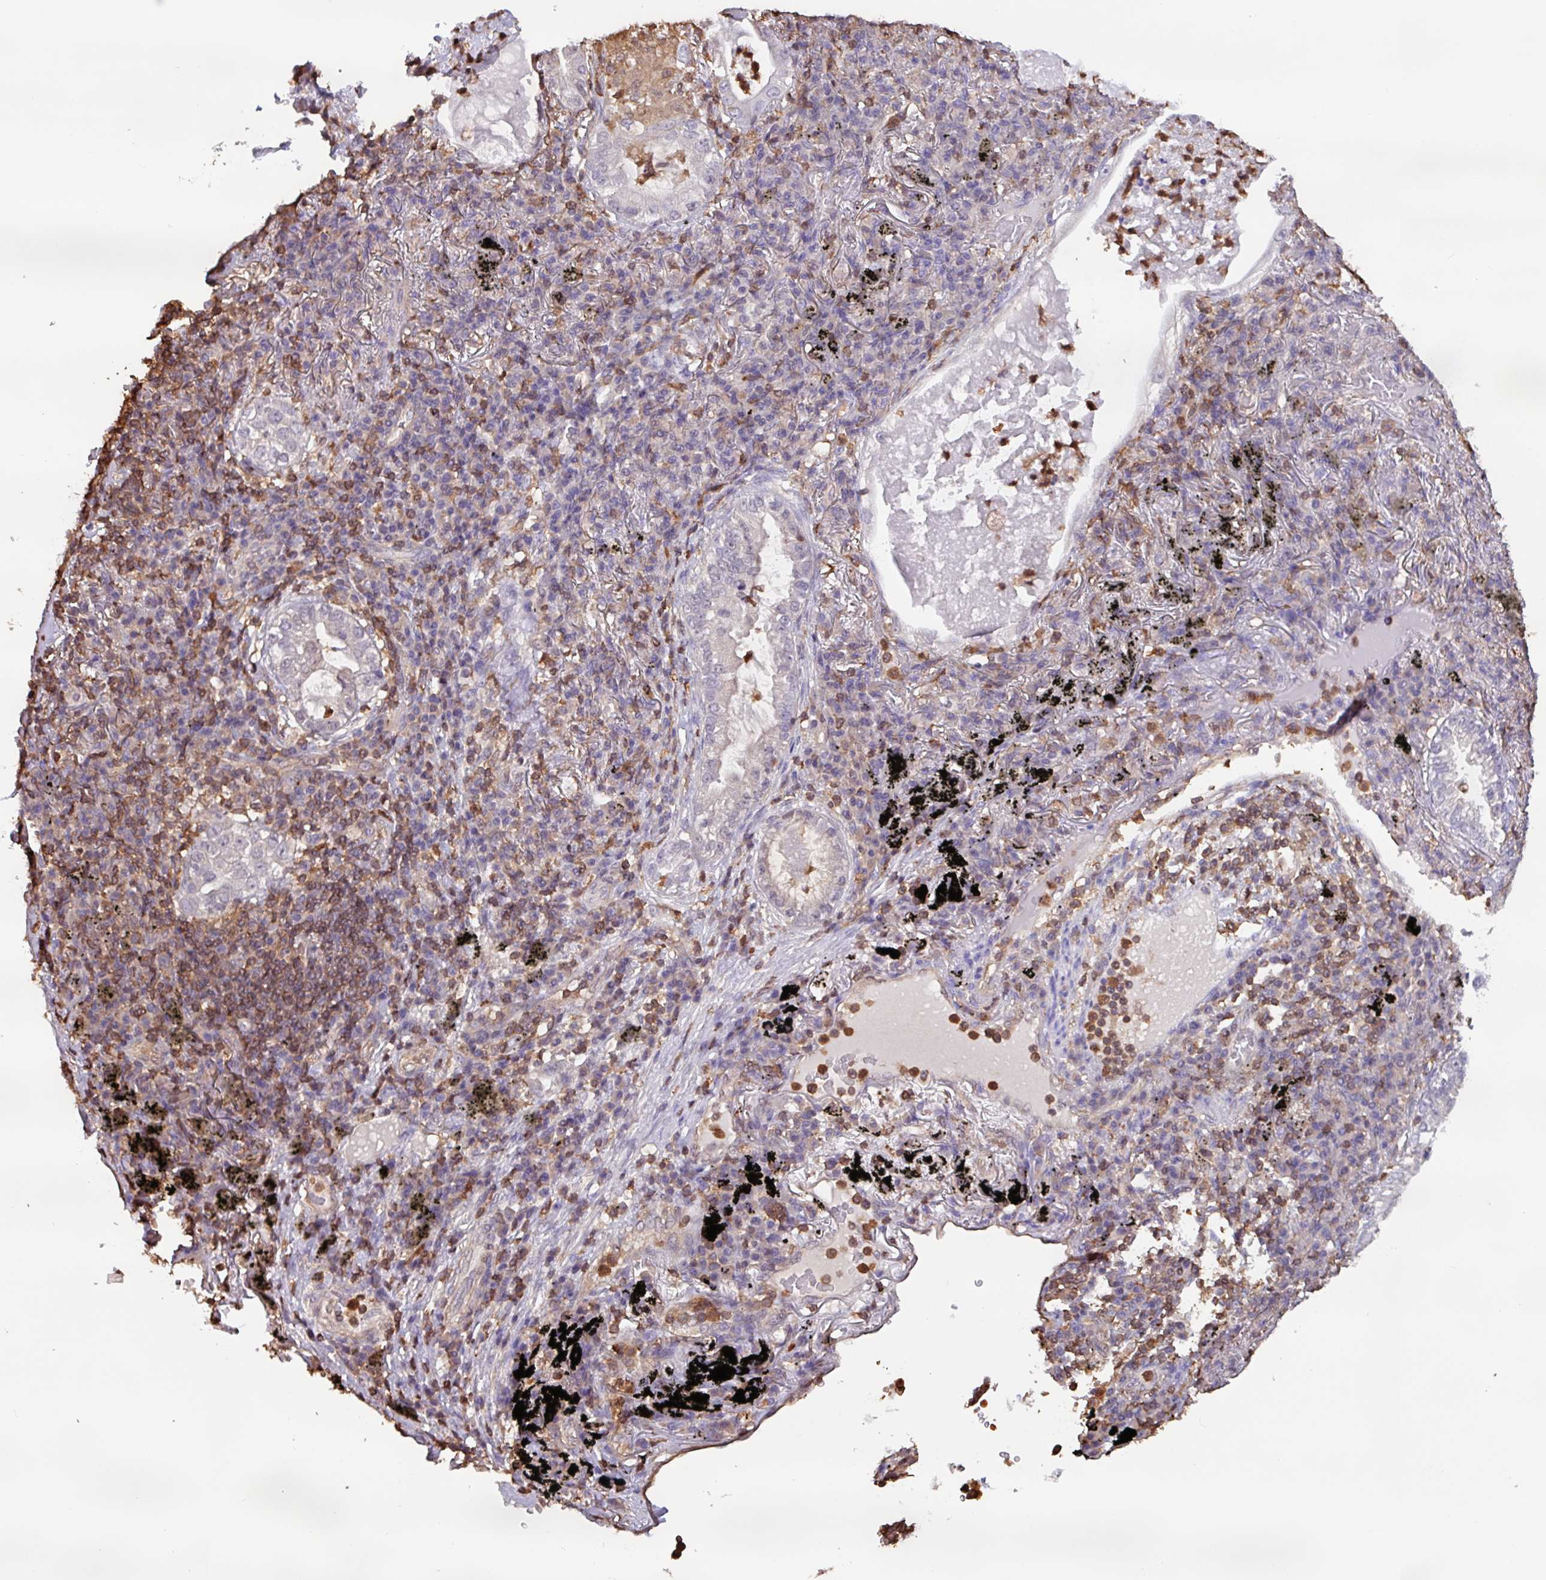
{"staining": {"intensity": "negative", "quantity": "none", "location": "none"}, "tissue": "lung cancer", "cell_type": "Tumor cells", "image_type": "cancer", "snomed": [{"axis": "morphology", "description": "Adenocarcinoma, NOS"}, {"axis": "topography", "description": "Lung"}], "caption": "Immunohistochemistry (IHC) photomicrograph of lung cancer stained for a protein (brown), which demonstrates no expression in tumor cells.", "gene": "ARHGDIB", "patient": {"sex": "female", "age": 73}}